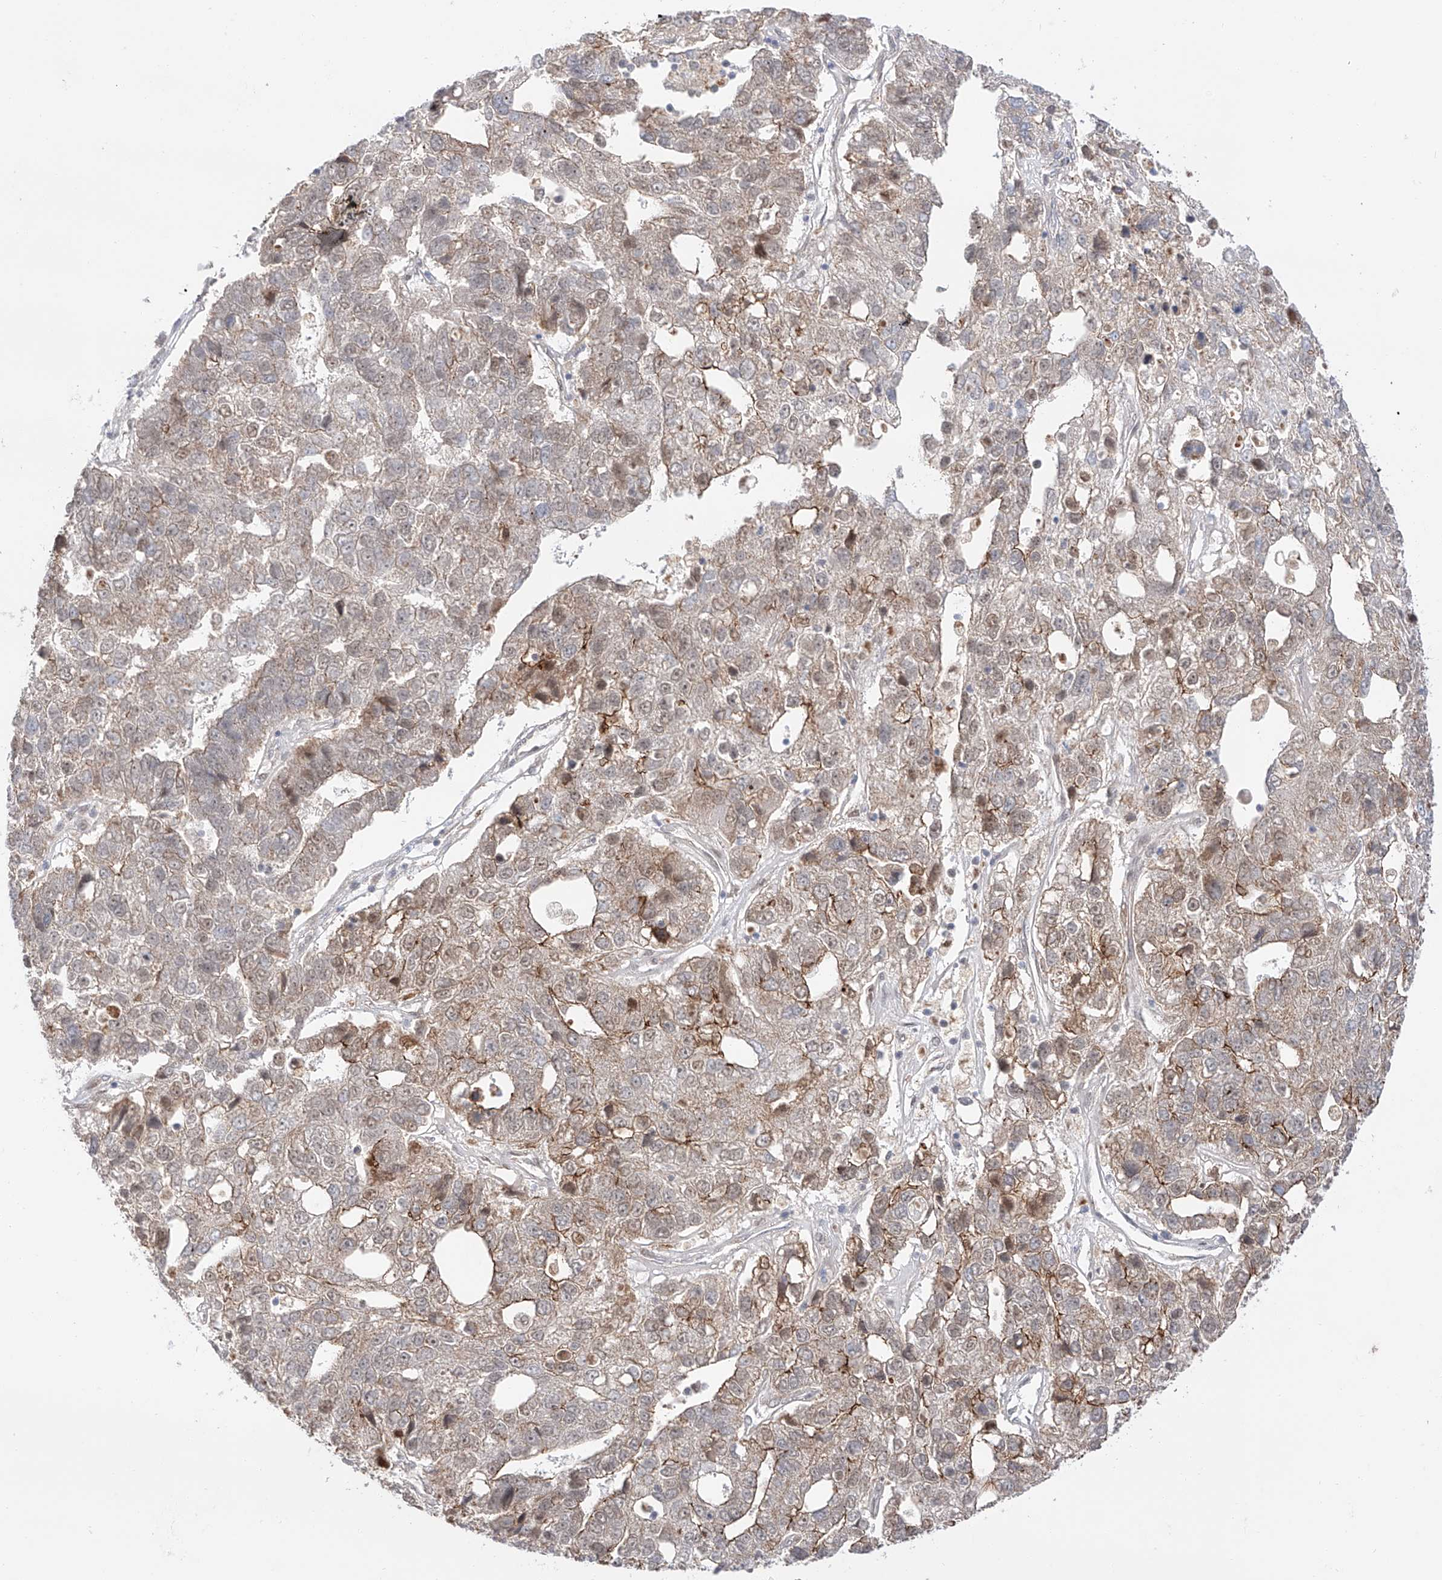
{"staining": {"intensity": "moderate", "quantity": "25%-75%", "location": "cytoplasmic/membranous,nuclear"}, "tissue": "pancreatic cancer", "cell_type": "Tumor cells", "image_type": "cancer", "snomed": [{"axis": "morphology", "description": "Adenocarcinoma, NOS"}, {"axis": "topography", "description": "Pancreas"}], "caption": "Human adenocarcinoma (pancreatic) stained with a protein marker reveals moderate staining in tumor cells.", "gene": "POGK", "patient": {"sex": "female", "age": 61}}